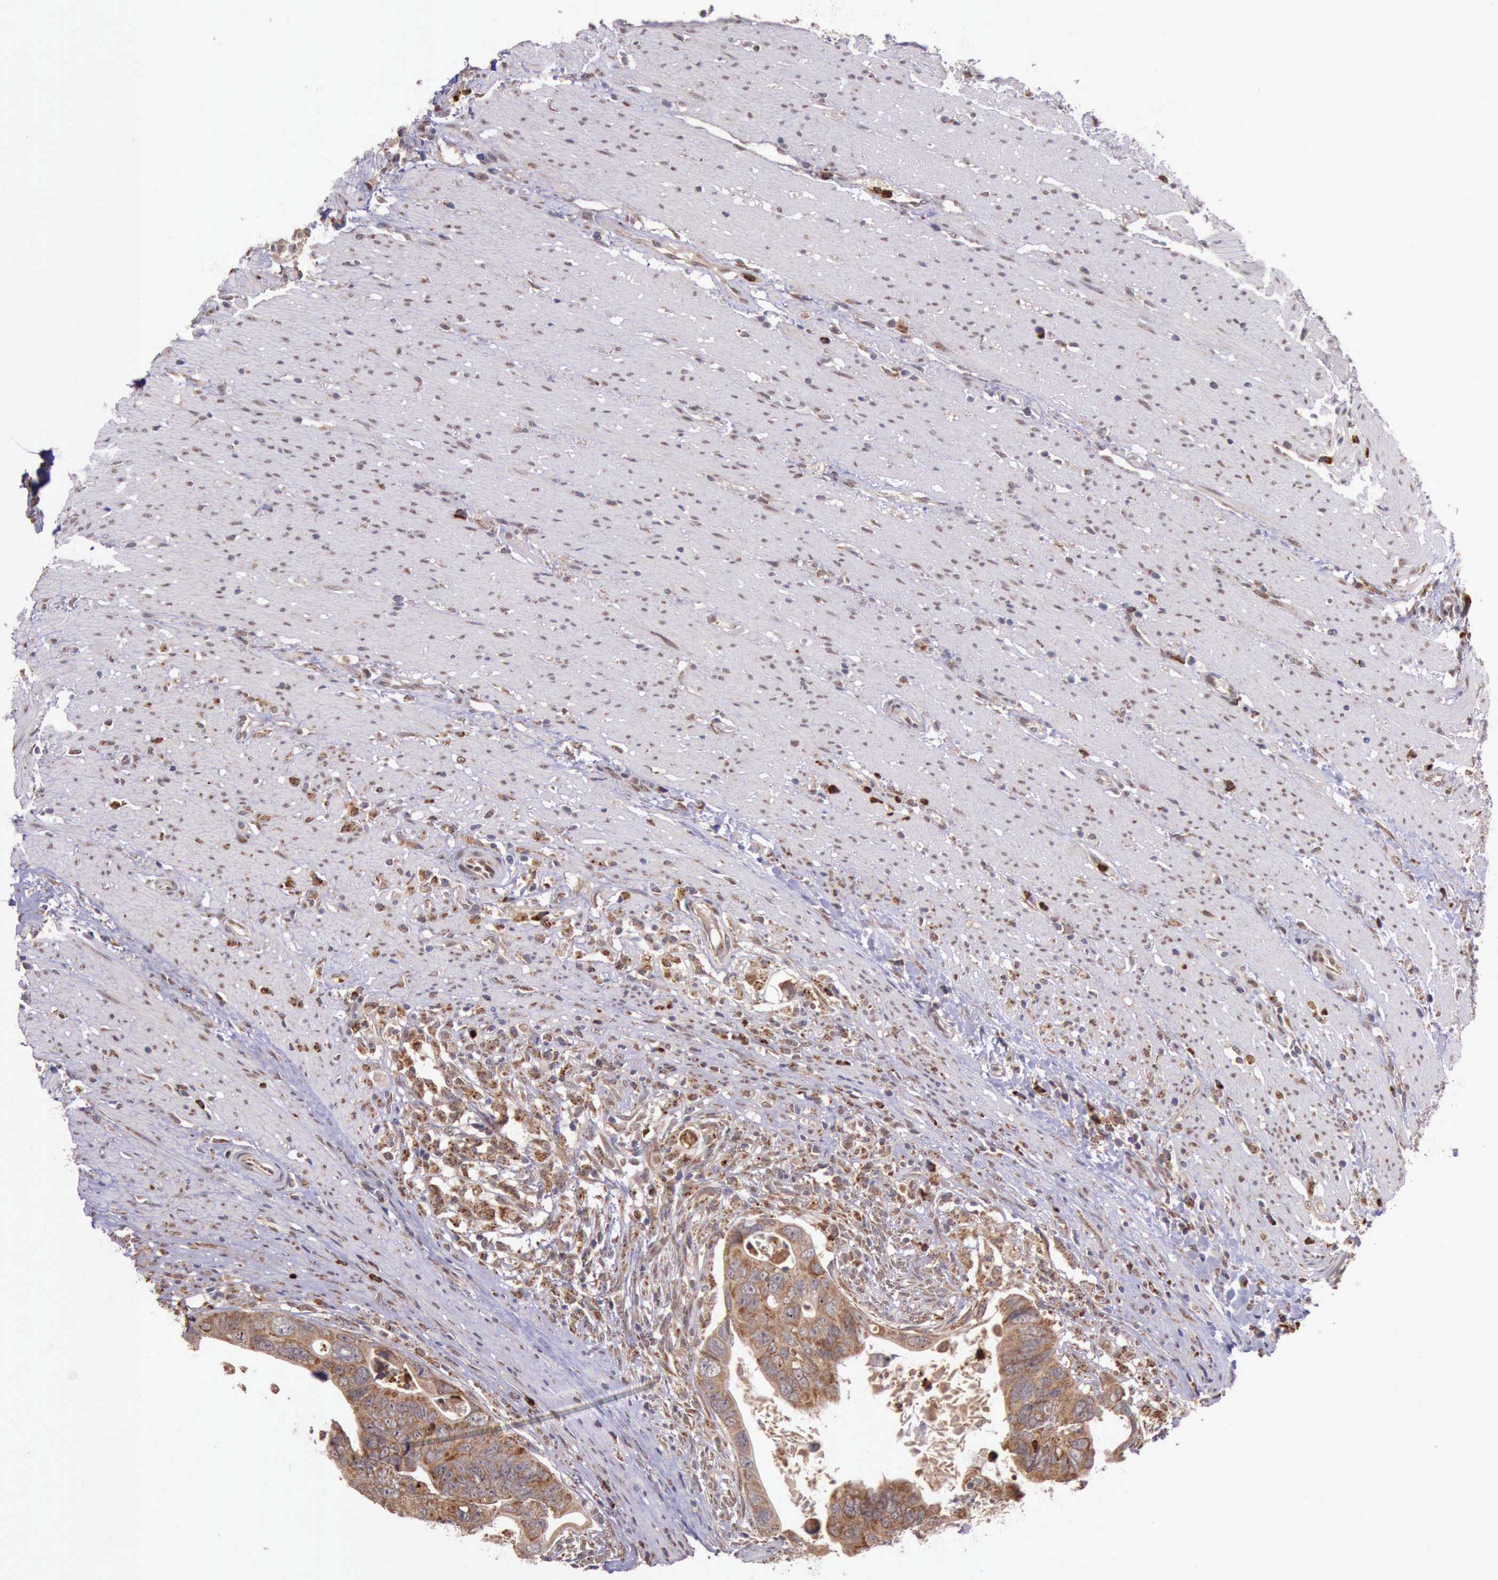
{"staining": {"intensity": "moderate", "quantity": ">75%", "location": "cytoplasmic/membranous"}, "tissue": "colorectal cancer", "cell_type": "Tumor cells", "image_type": "cancer", "snomed": [{"axis": "morphology", "description": "Adenocarcinoma, NOS"}, {"axis": "topography", "description": "Rectum"}], "caption": "An image showing moderate cytoplasmic/membranous expression in approximately >75% of tumor cells in colorectal cancer (adenocarcinoma), as visualized by brown immunohistochemical staining.", "gene": "ARMCX3", "patient": {"sex": "male", "age": 53}}